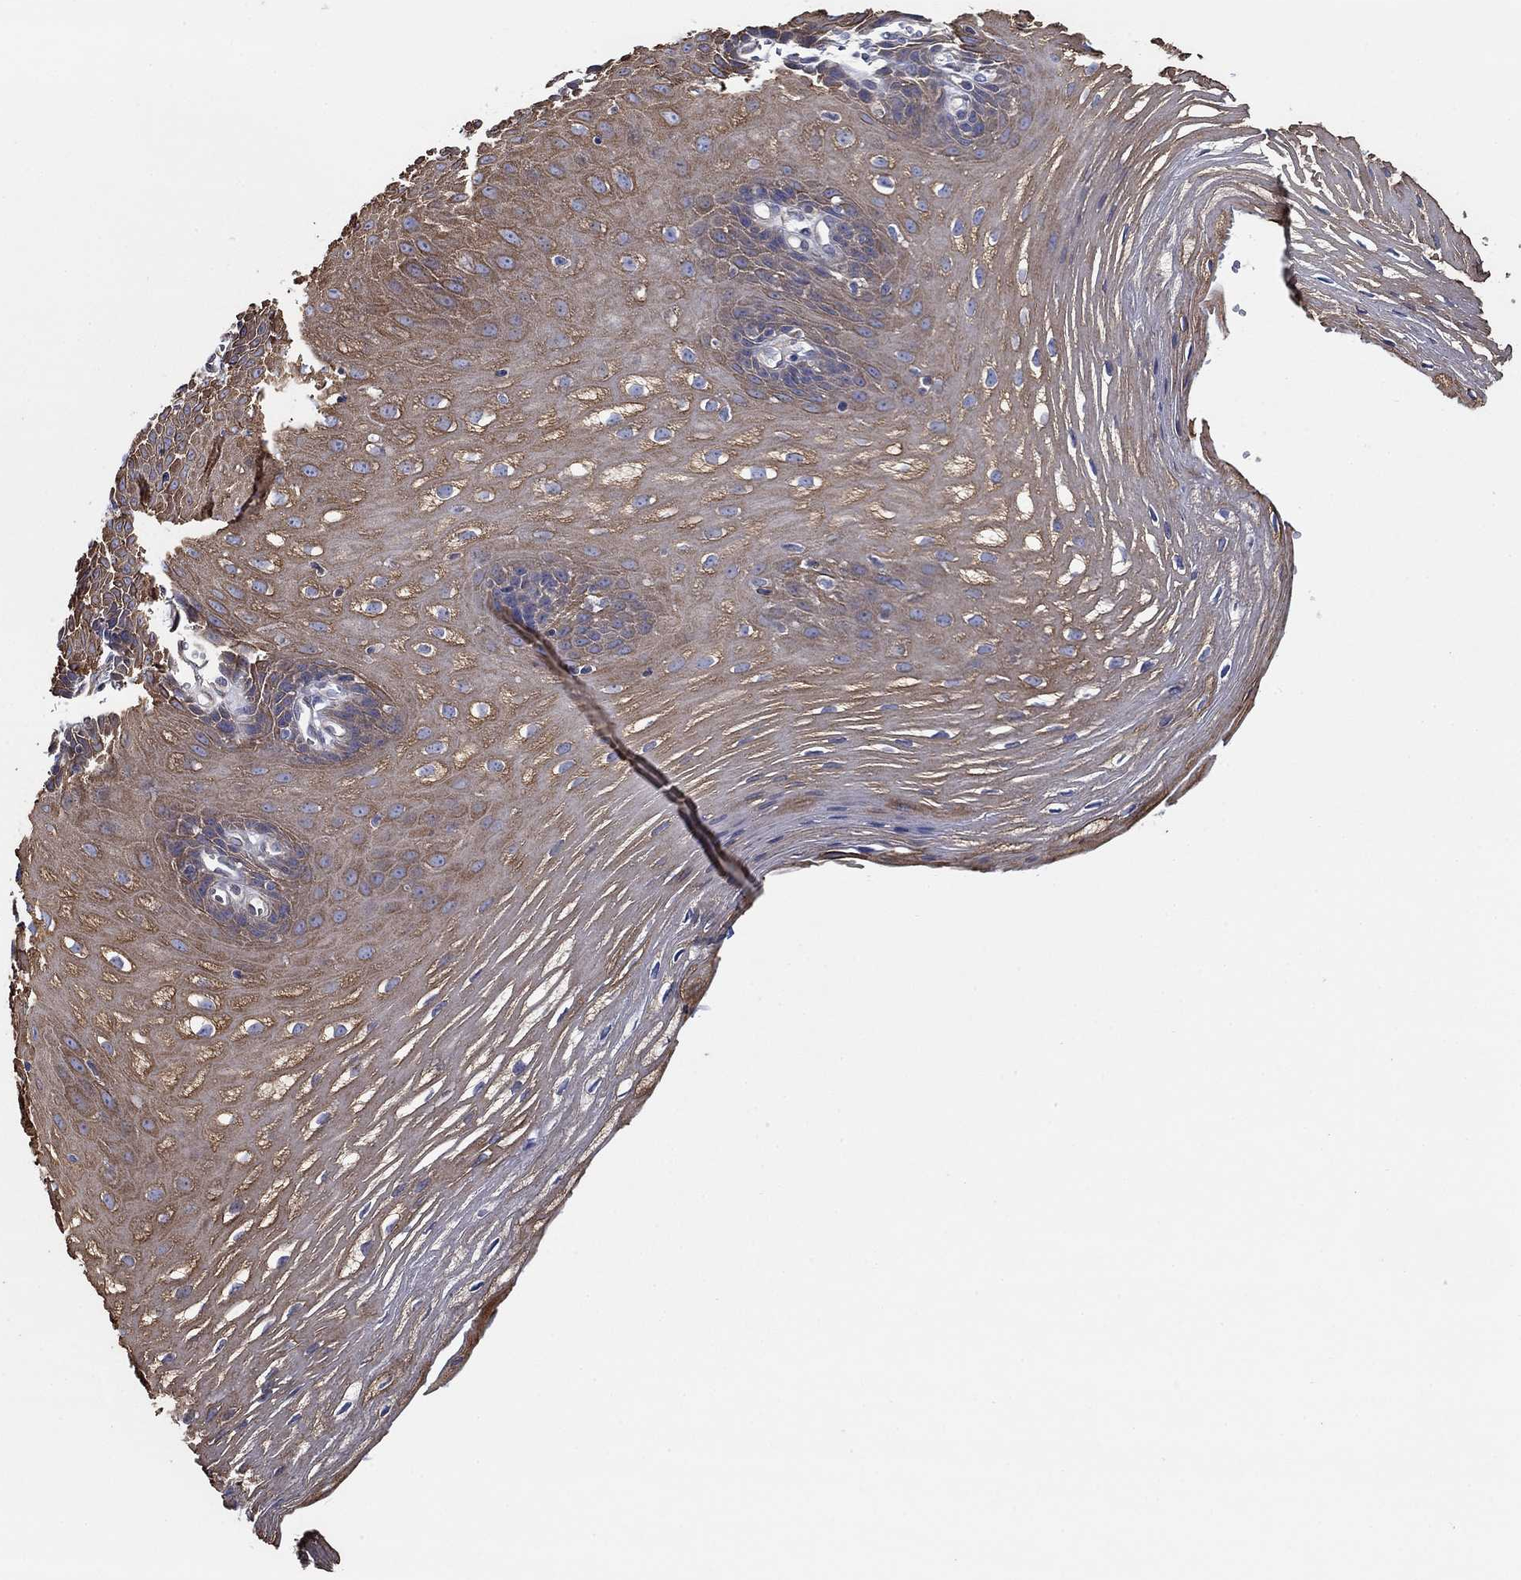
{"staining": {"intensity": "moderate", "quantity": ">75%", "location": "cytoplasmic/membranous"}, "tissue": "esophagus", "cell_type": "Squamous epithelial cells", "image_type": "normal", "snomed": [{"axis": "morphology", "description": "Normal tissue, NOS"}, {"axis": "topography", "description": "Esophagus"}], "caption": "This is an image of immunohistochemistry staining of unremarkable esophagus, which shows moderate expression in the cytoplasmic/membranous of squamous epithelial cells.", "gene": "FMN1", "patient": {"sex": "male", "age": 72}}